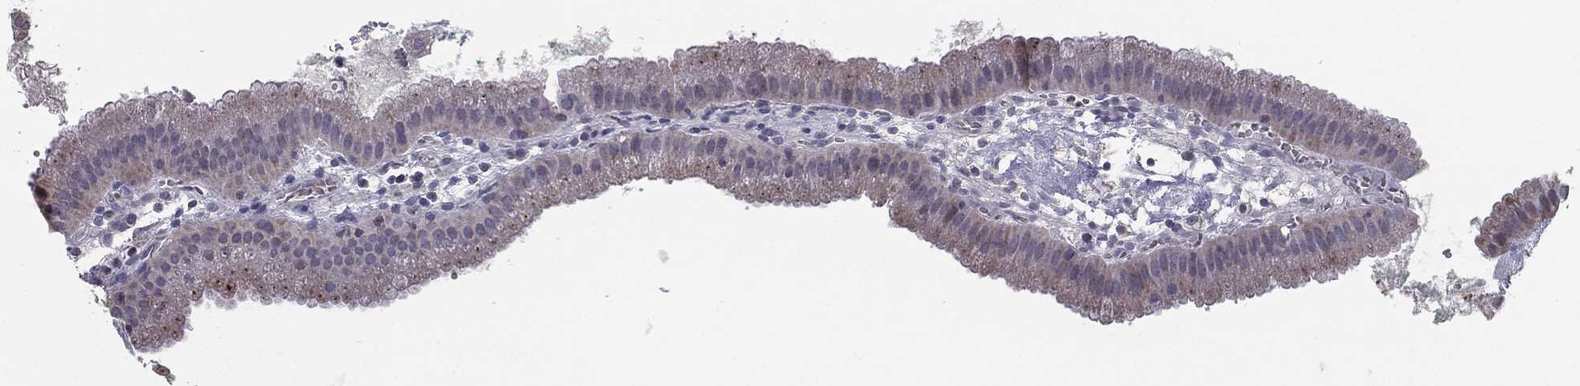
{"staining": {"intensity": "moderate", "quantity": "25%-75%", "location": "cytoplasmic/membranous"}, "tissue": "gallbladder", "cell_type": "Glandular cells", "image_type": "normal", "snomed": [{"axis": "morphology", "description": "Normal tissue, NOS"}, {"axis": "topography", "description": "Gallbladder"}], "caption": "Protein staining shows moderate cytoplasmic/membranous positivity in approximately 25%-75% of glandular cells in normal gallbladder. (DAB IHC with brightfield microscopy, high magnification).", "gene": "PCSK1", "patient": {"sex": "male", "age": 67}}